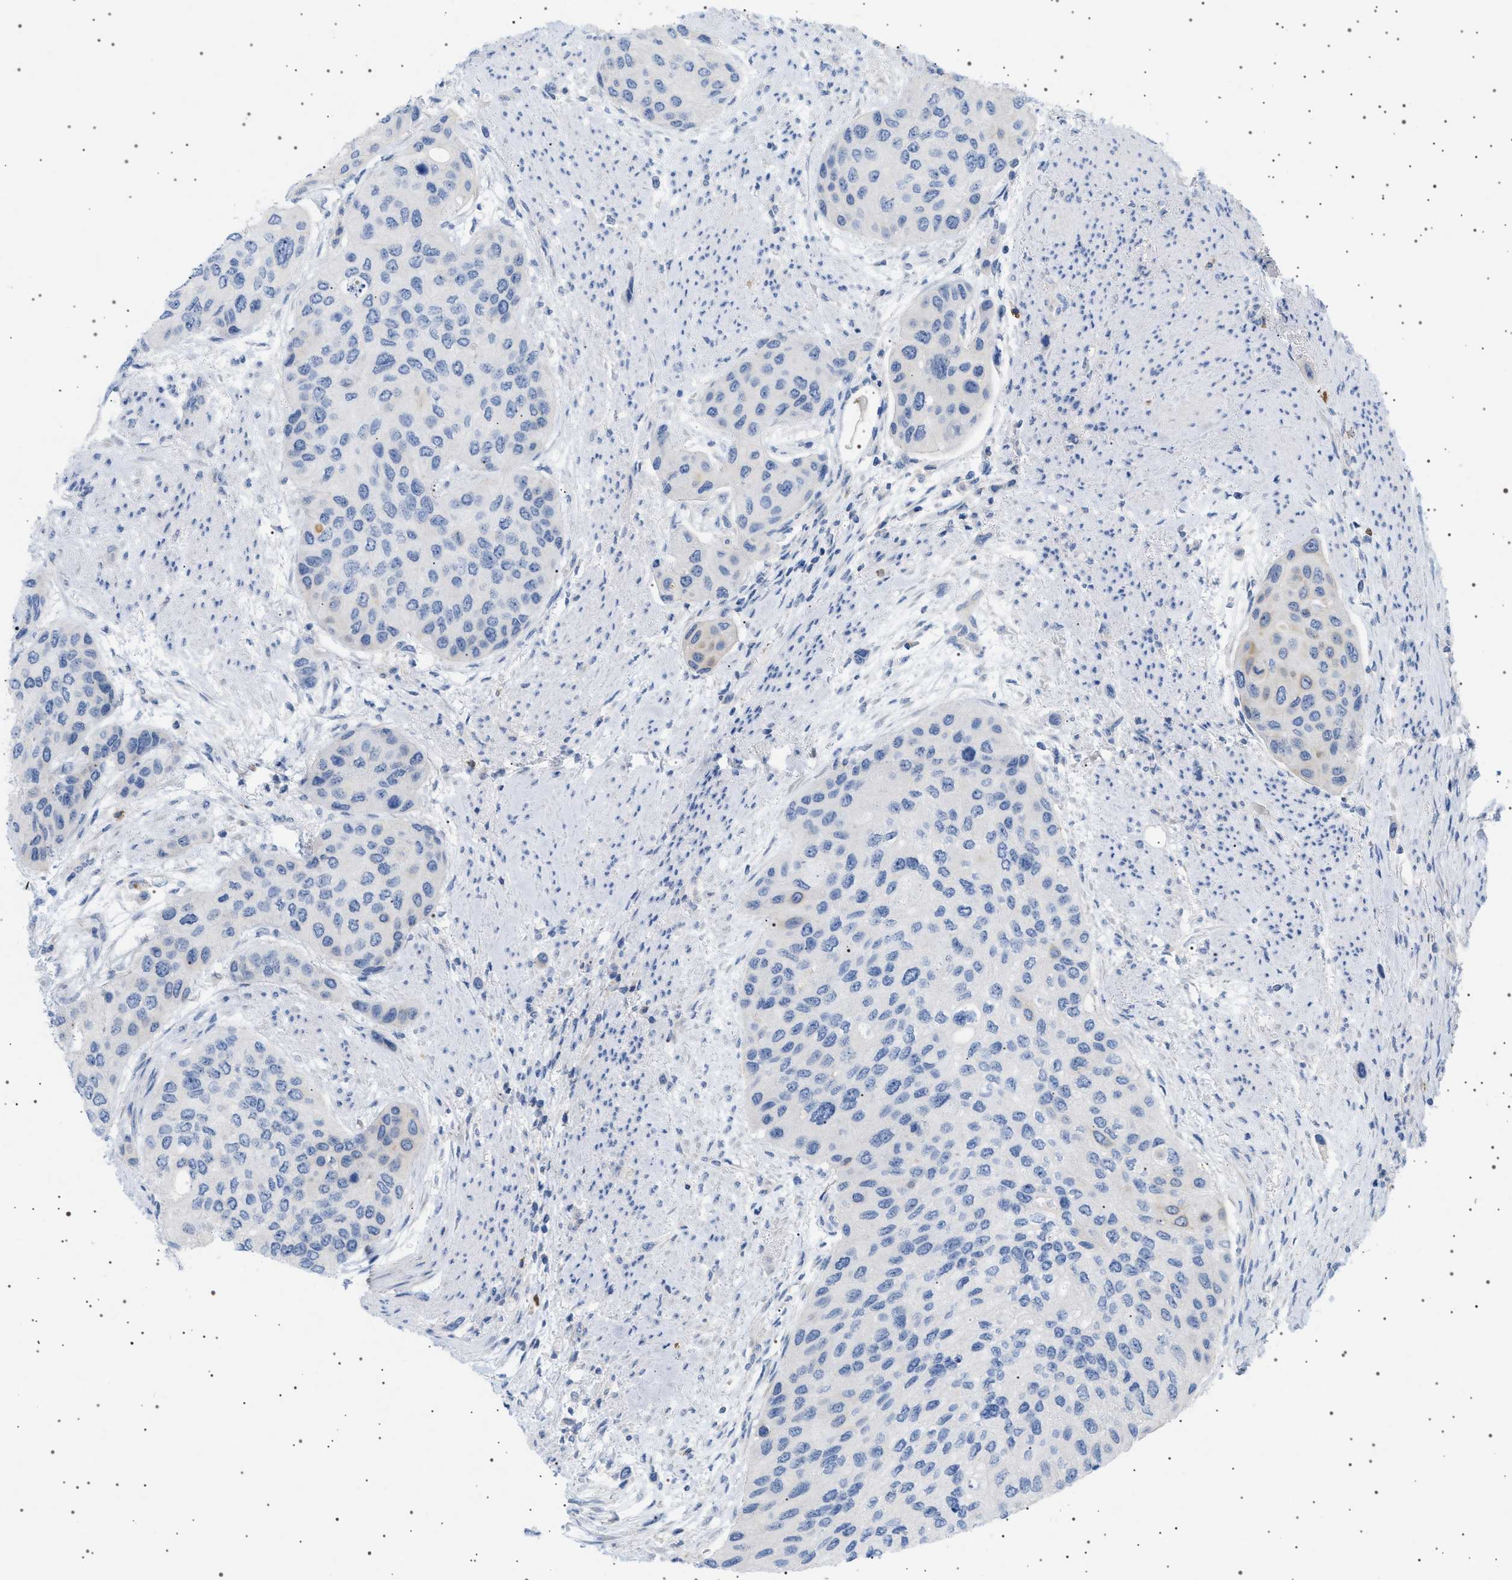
{"staining": {"intensity": "negative", "quantity": "none", "location": "none"}, "tissue": "urothelial cancer", "cell_type": "Tumor cells", "image_type": "cancer", "snomed": [{"axis": "morphology", "description": "Urothelial carcinoma, High grade"}, {"axis": "topography", "description": "Urinary bladder"}], "caption": "The micrograph reveals no staining of tumor cells in urothelial cancer.", "gene": "ADCY10", "patient": {"sex": "female", "age": 56}}